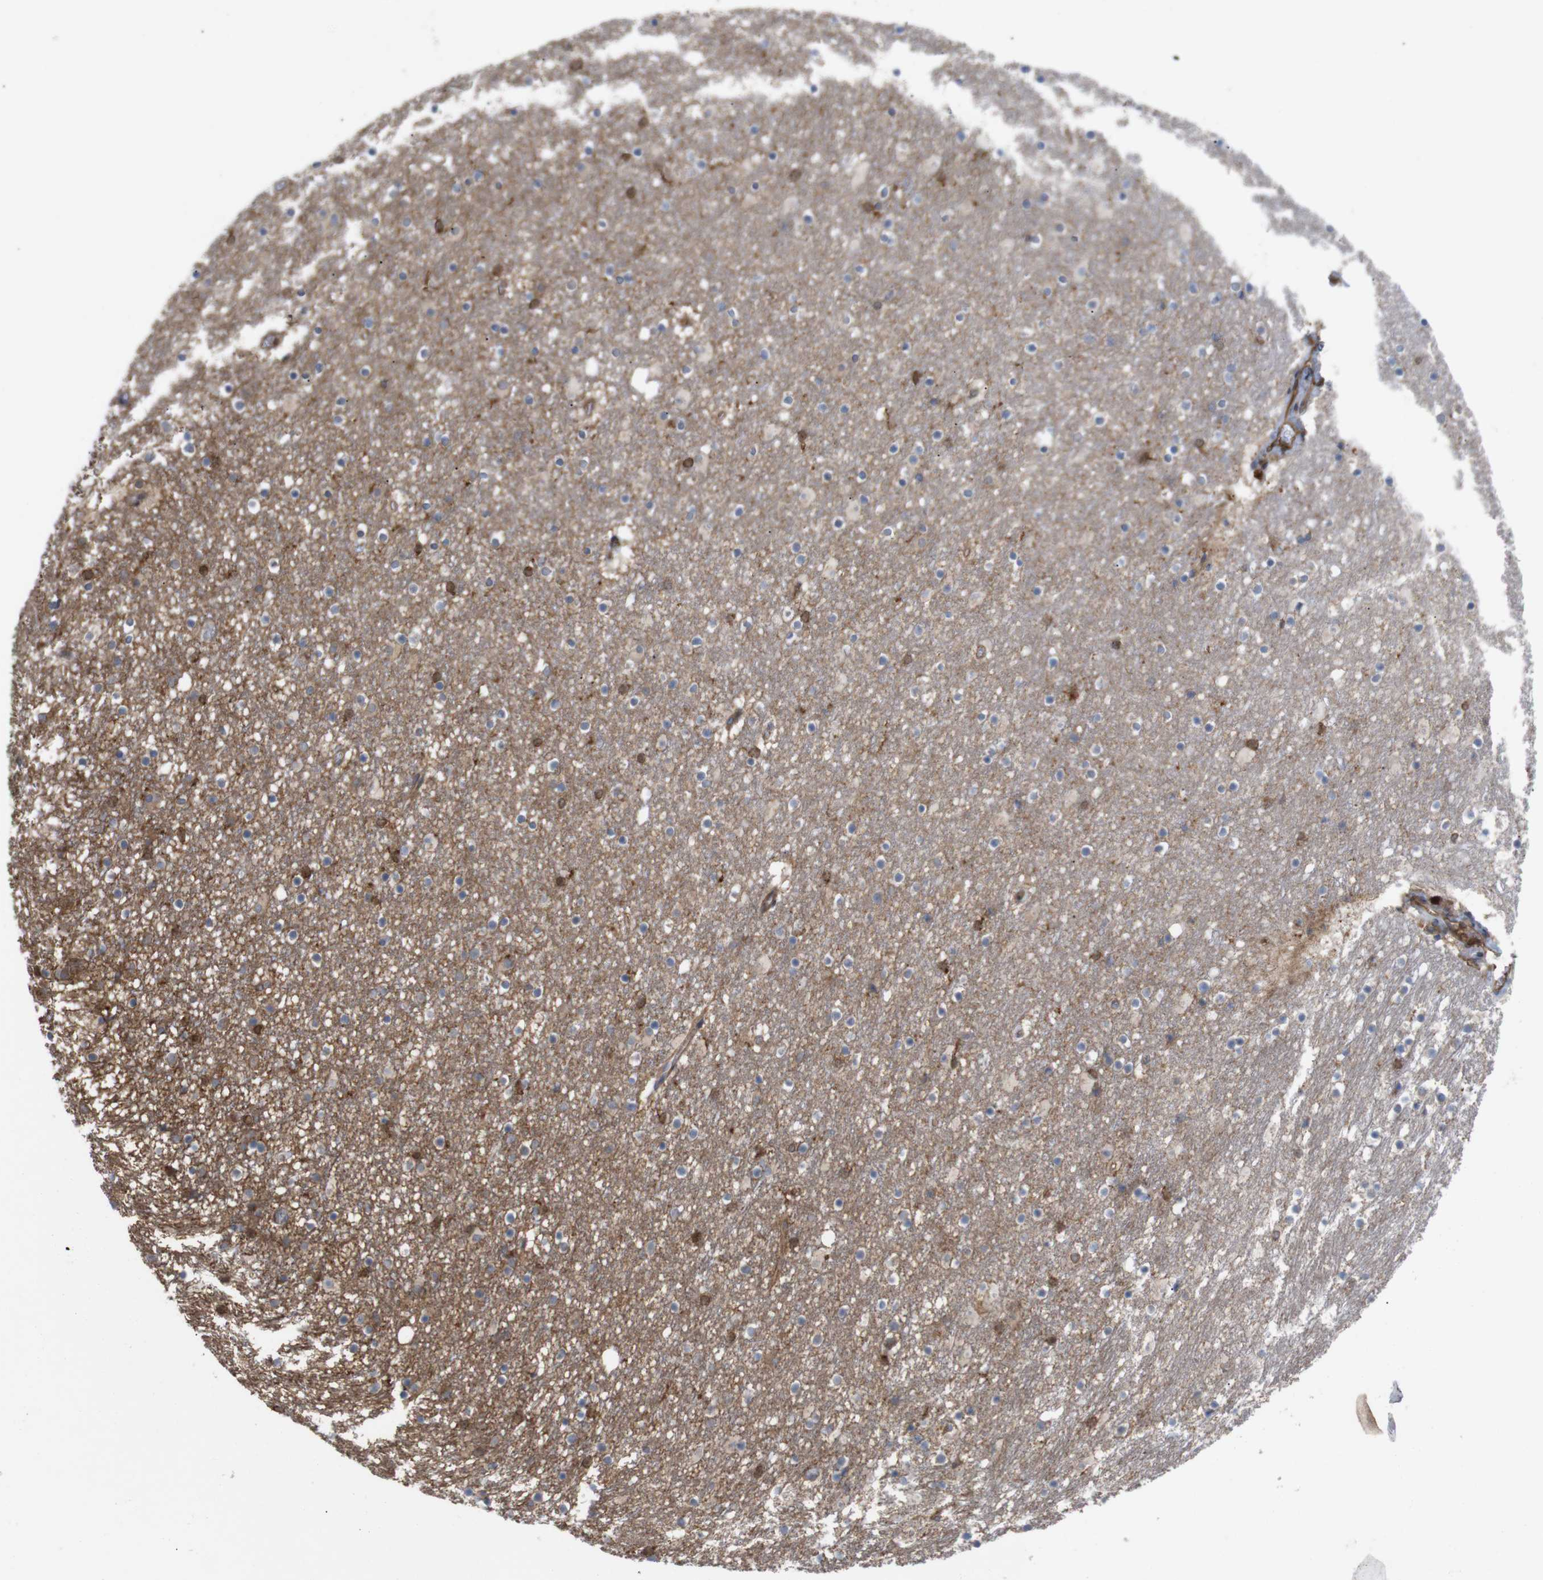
{"staining": {"intensity": "moderate", "quantity": "<25%", "location": "cytoplasmic/membranous"}, "tissue": "caudate", "cell_type": "Glial cells", "image_type": "normal", "snomed": [{"axis": "morphology", "description": "Normal tissue, NOS"}, {"axis": "topography", "description": "Lateral ventricle wall"}], "caption": "High-magnification brightfield microscopy of normal caudate stained with DAB (3,3'-diaminobenzidine) (brown) and counterstained with hematoxylin (blue). glial cells exhibit moderate cytoplasmic/membranous expression is identified in about<25% of cells.", "gene": "TIAM1", "patient": {"sex": "male", "age": 45}}